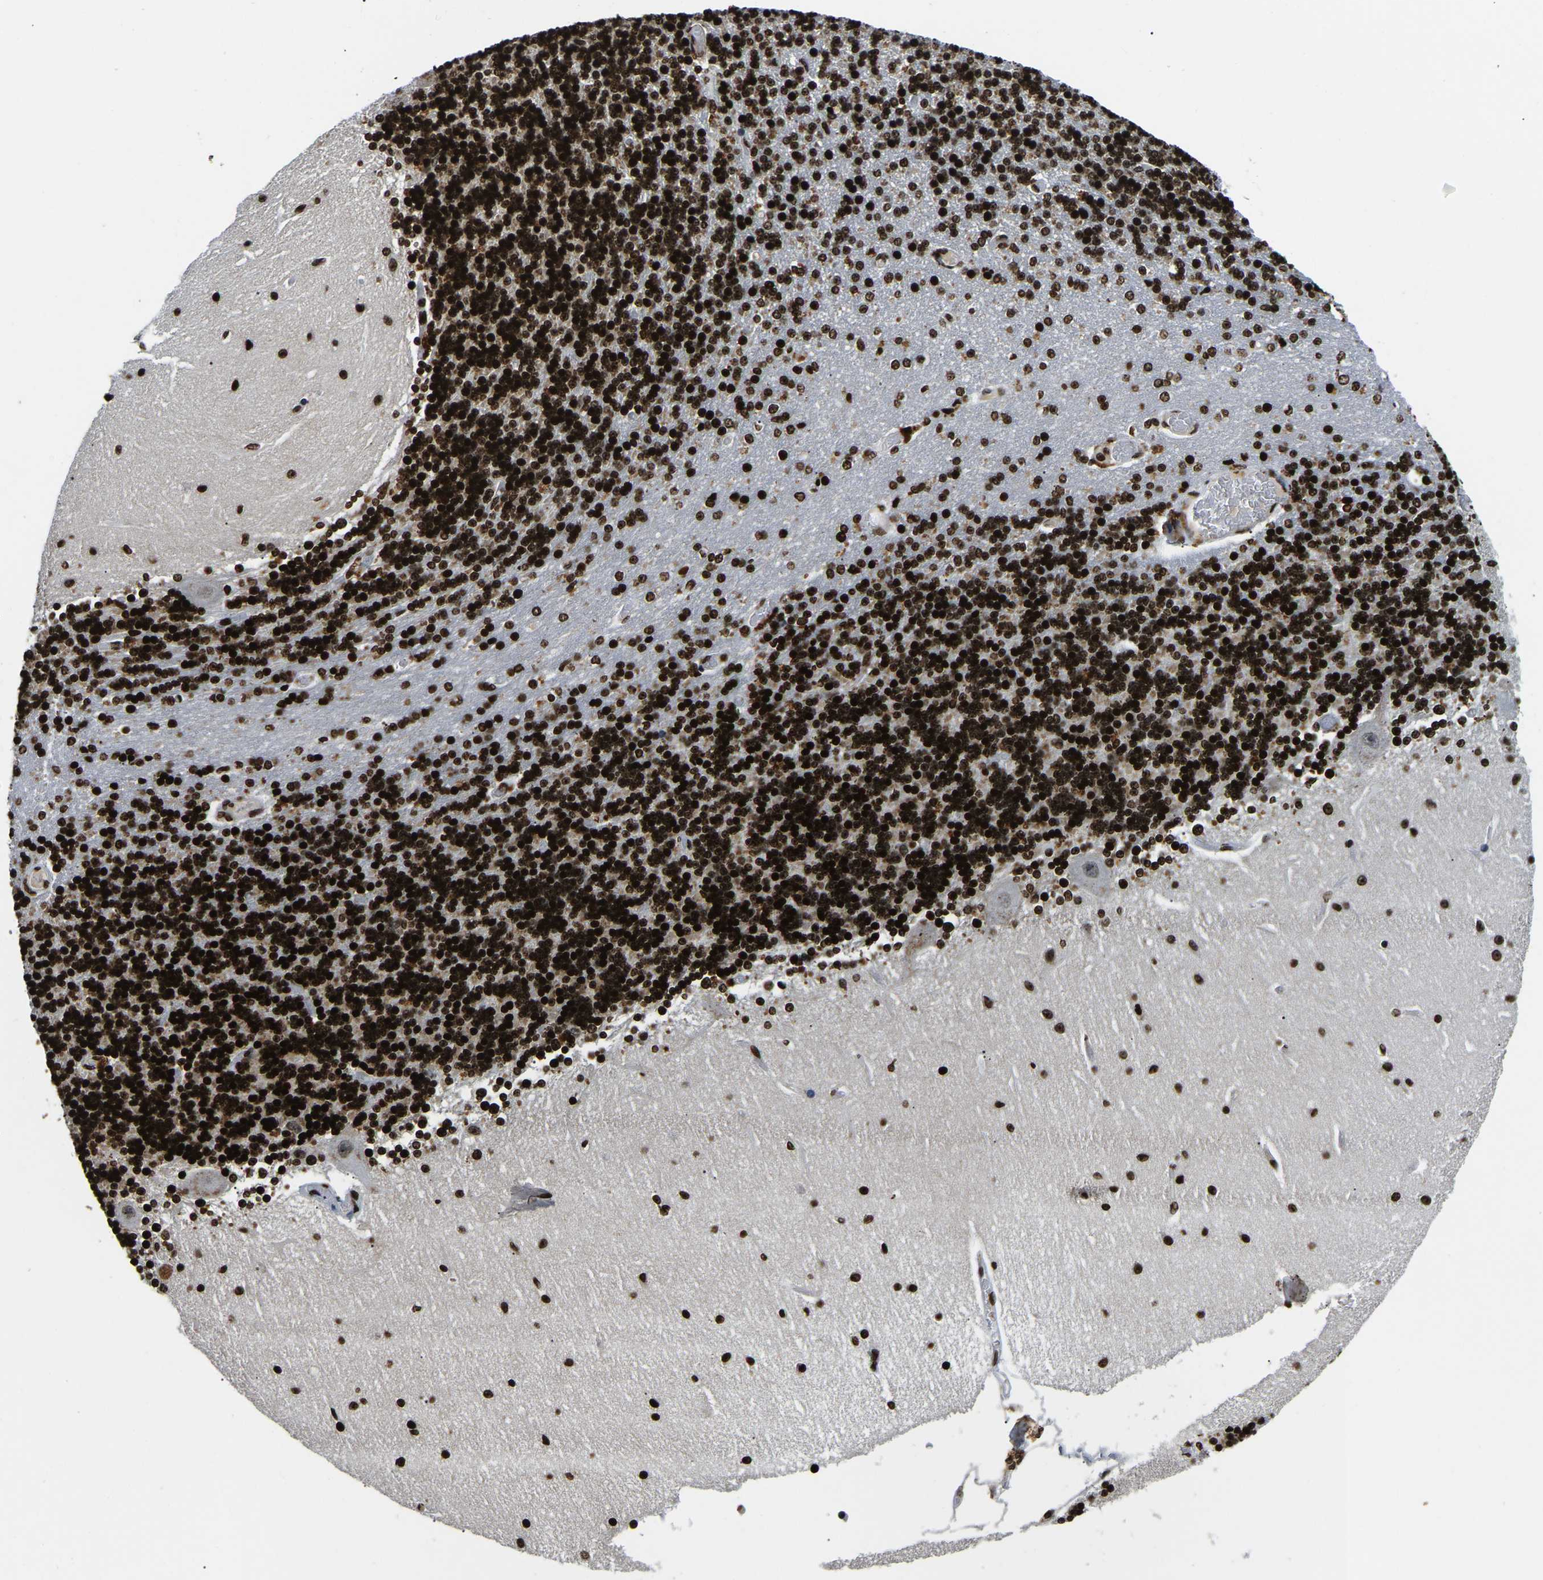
{"staining": {"intensity": "strong", "quantity": ">75%", "location": "nuclear"}, "tissue": "cerebellum", "cell_type": "Cells in granular layer", "image_type": "normal", "snomed": [{"axis": "morphology", "description": "Normal tissue, NOS"}, {"axis": "topography", "description": "Cerebellum"}], "caption": "An immunohistochemistry photomicrograph of normal tissue is shown. Protein staining in brown highlights strong nuclear positivity in cerebellum within cells in granular layer. (DAB IHC with brightfield microscopy, high magnification).", "gene": "LRRC61", "patient": {"sex": "female", "age": 54}}